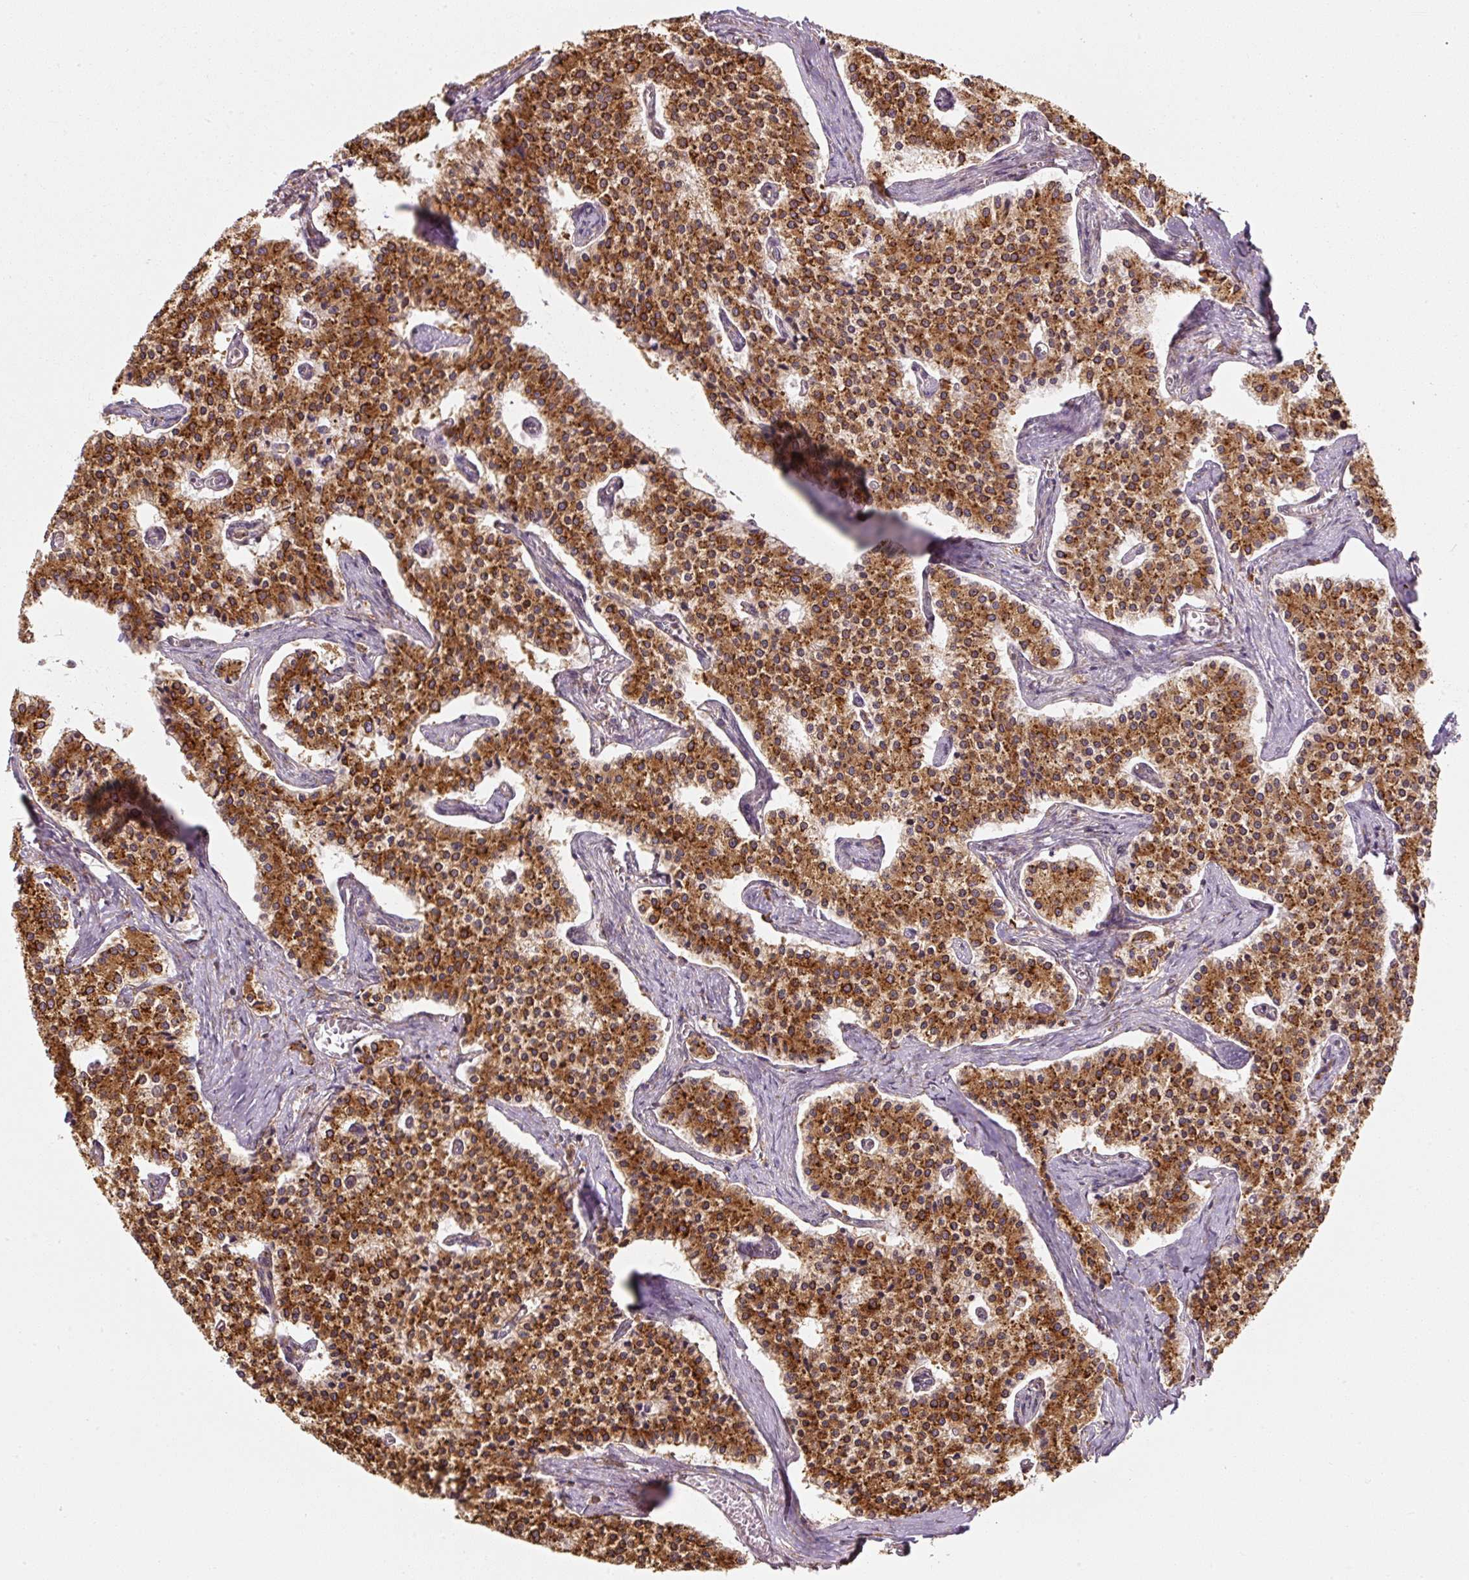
{"staining": {"intensity": "strong", "quantity": ">75%", "location": "cytoplasmic/membranous"}, "tissue": "carcinoid", "cell_type": "Tumor cells", "image_type": "cancer", "snomed": [{"axis": "morphology", "description": "Carcinoid, malignant, NOS"}, {"axis": "topography", "description": "Colon"}], "caption": "The micrograph demonstrates immunohistochemical staining of carcinoid. There is strong cytoplasmic/membranous positivity is appreciated in about >75% of tumor cells.", "gene": "PRKCSH", "patient": {"sex": "female", "age": 52}}